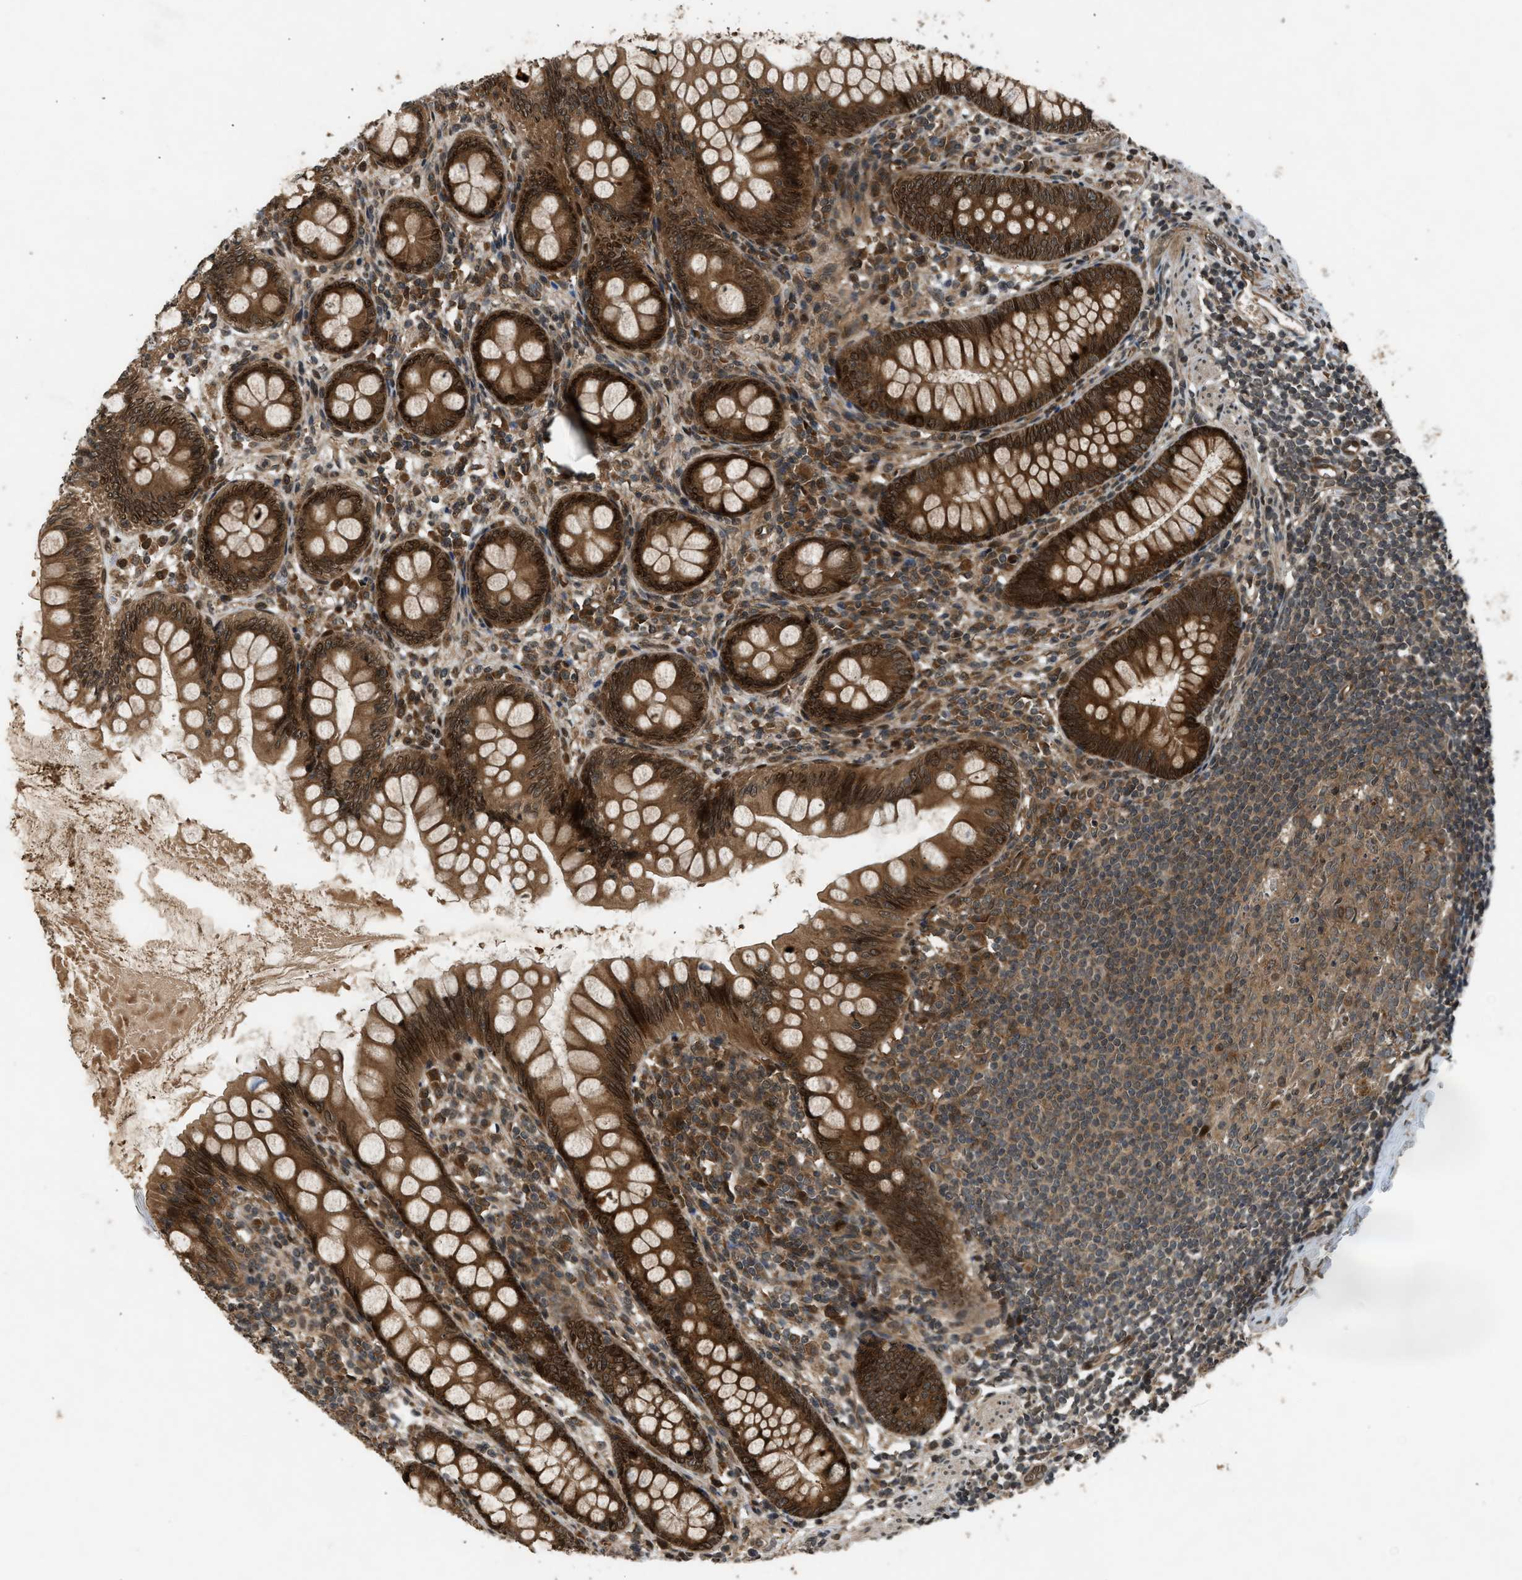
{"staining": {"intensity": "strong", "quantity": ">75%", "location": "cytoplasmic/membranous,nuclear"}, "tissue": "appendix", "cell_type": "Glandular cells", "image_type": "normal", "snomed": [{"axis": "morphology", "description": "Normal tissue, NOS"}, {"axis": "topography", "description": "Appendix"}], "caption": "A high amount of strong cytoplasmic/membranous,nuclear staining is identified in approximately >75% of glandular cells in benign appendix. The staining was performed using DAB, with brown indicating positive protein expression. Nuclei are stained blue with hematoxylin.", "gene": "TXNL1", "patient": {"sex": "female", "age": 77}}